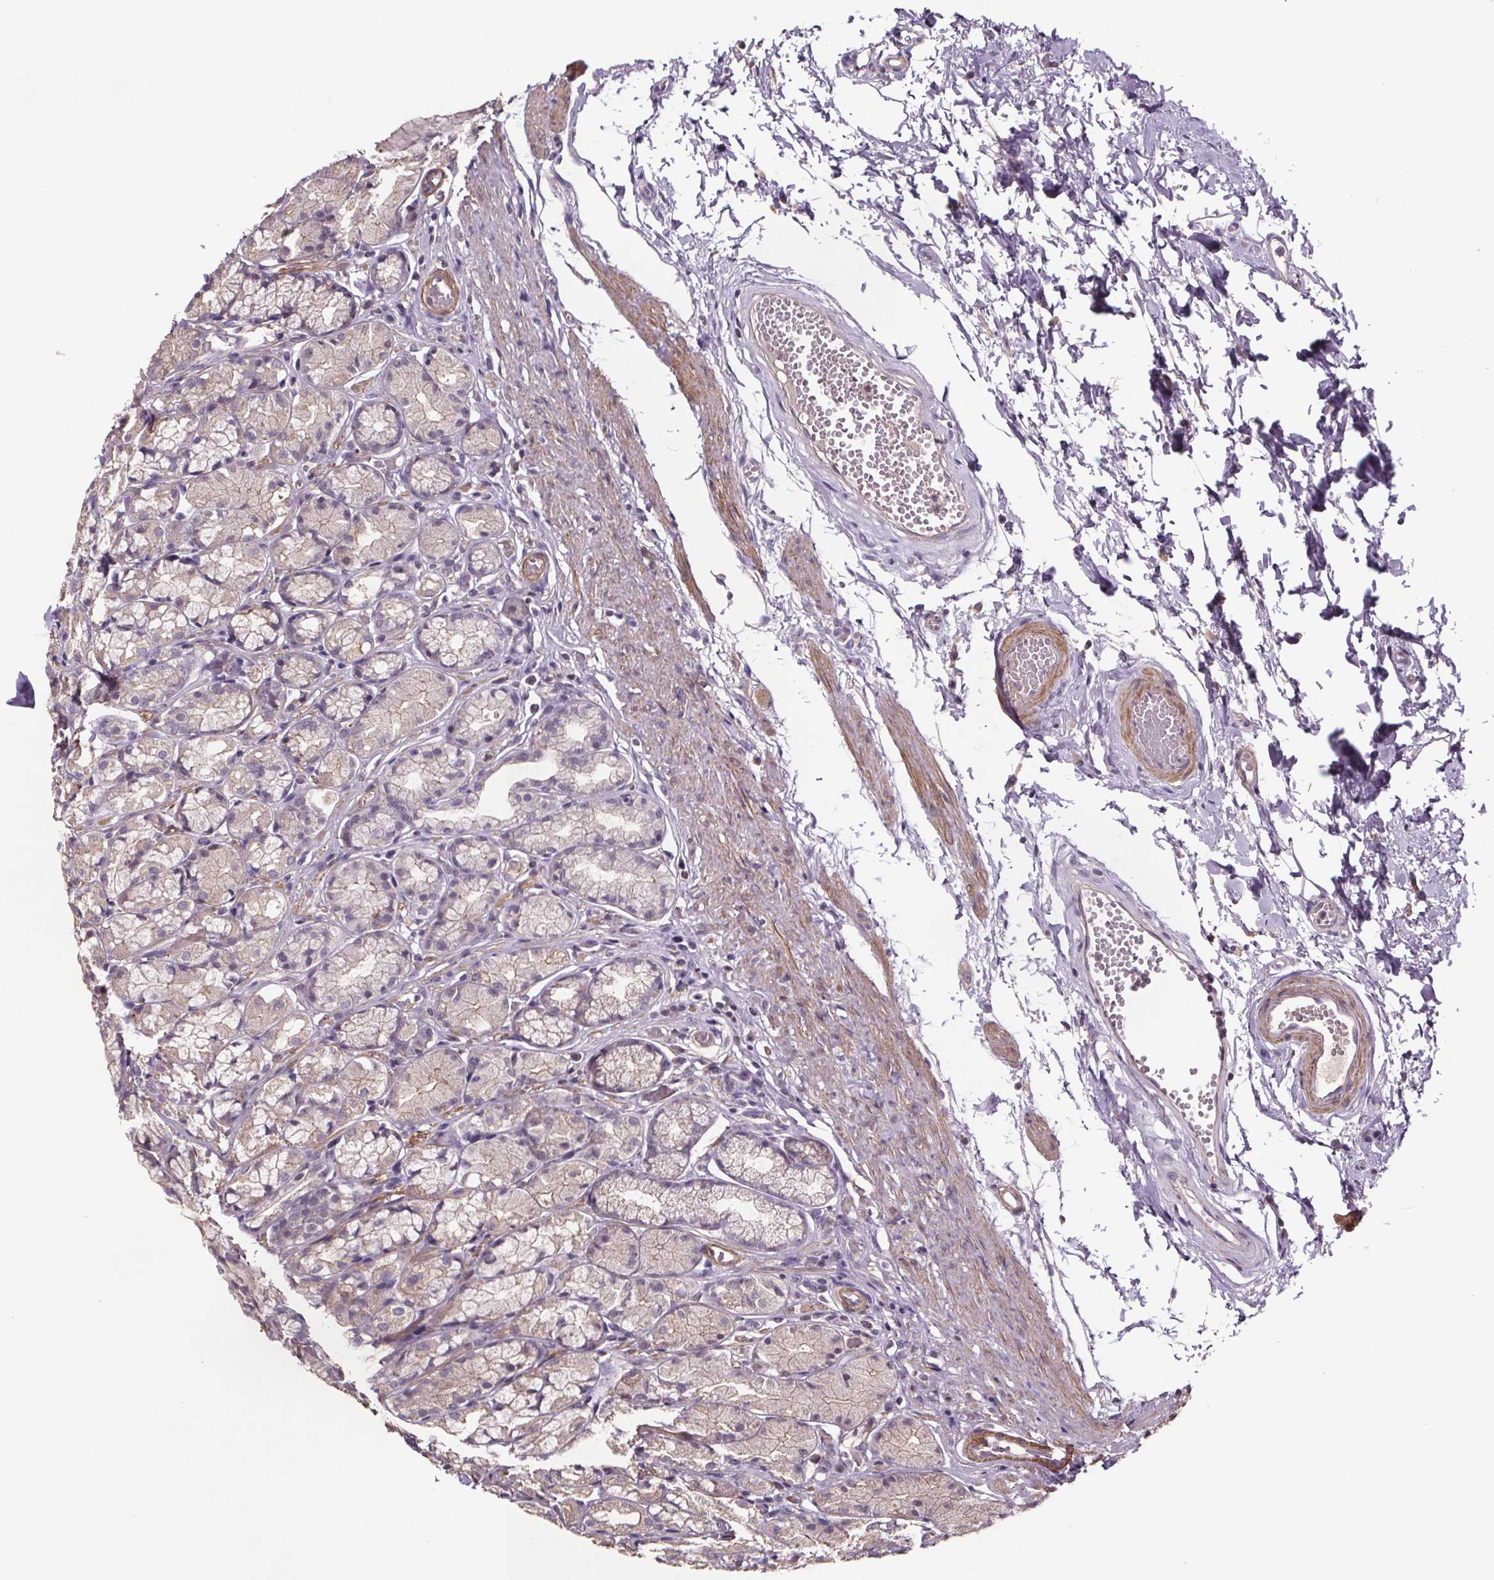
{"staining": {"intensity": "weak", "quantity": "<25%", "location": "cytoplasmic/membranous"}, "tissue": "stomach", "cell_type": "Glandular cells", "image_type": "normal", "snomed": [{"axis": "morphology", "description": "Normal tissue, NOS"}, {"axis": "topography", "description": "Stomach"}], "caption": "DAB (3,3'-diaminobenzidine) immunohistochemical staining of benign stomach reveals no significant expression in glandular cells.", "gene": "CLN3", "patient": {"sex": "male", "age": 70}}